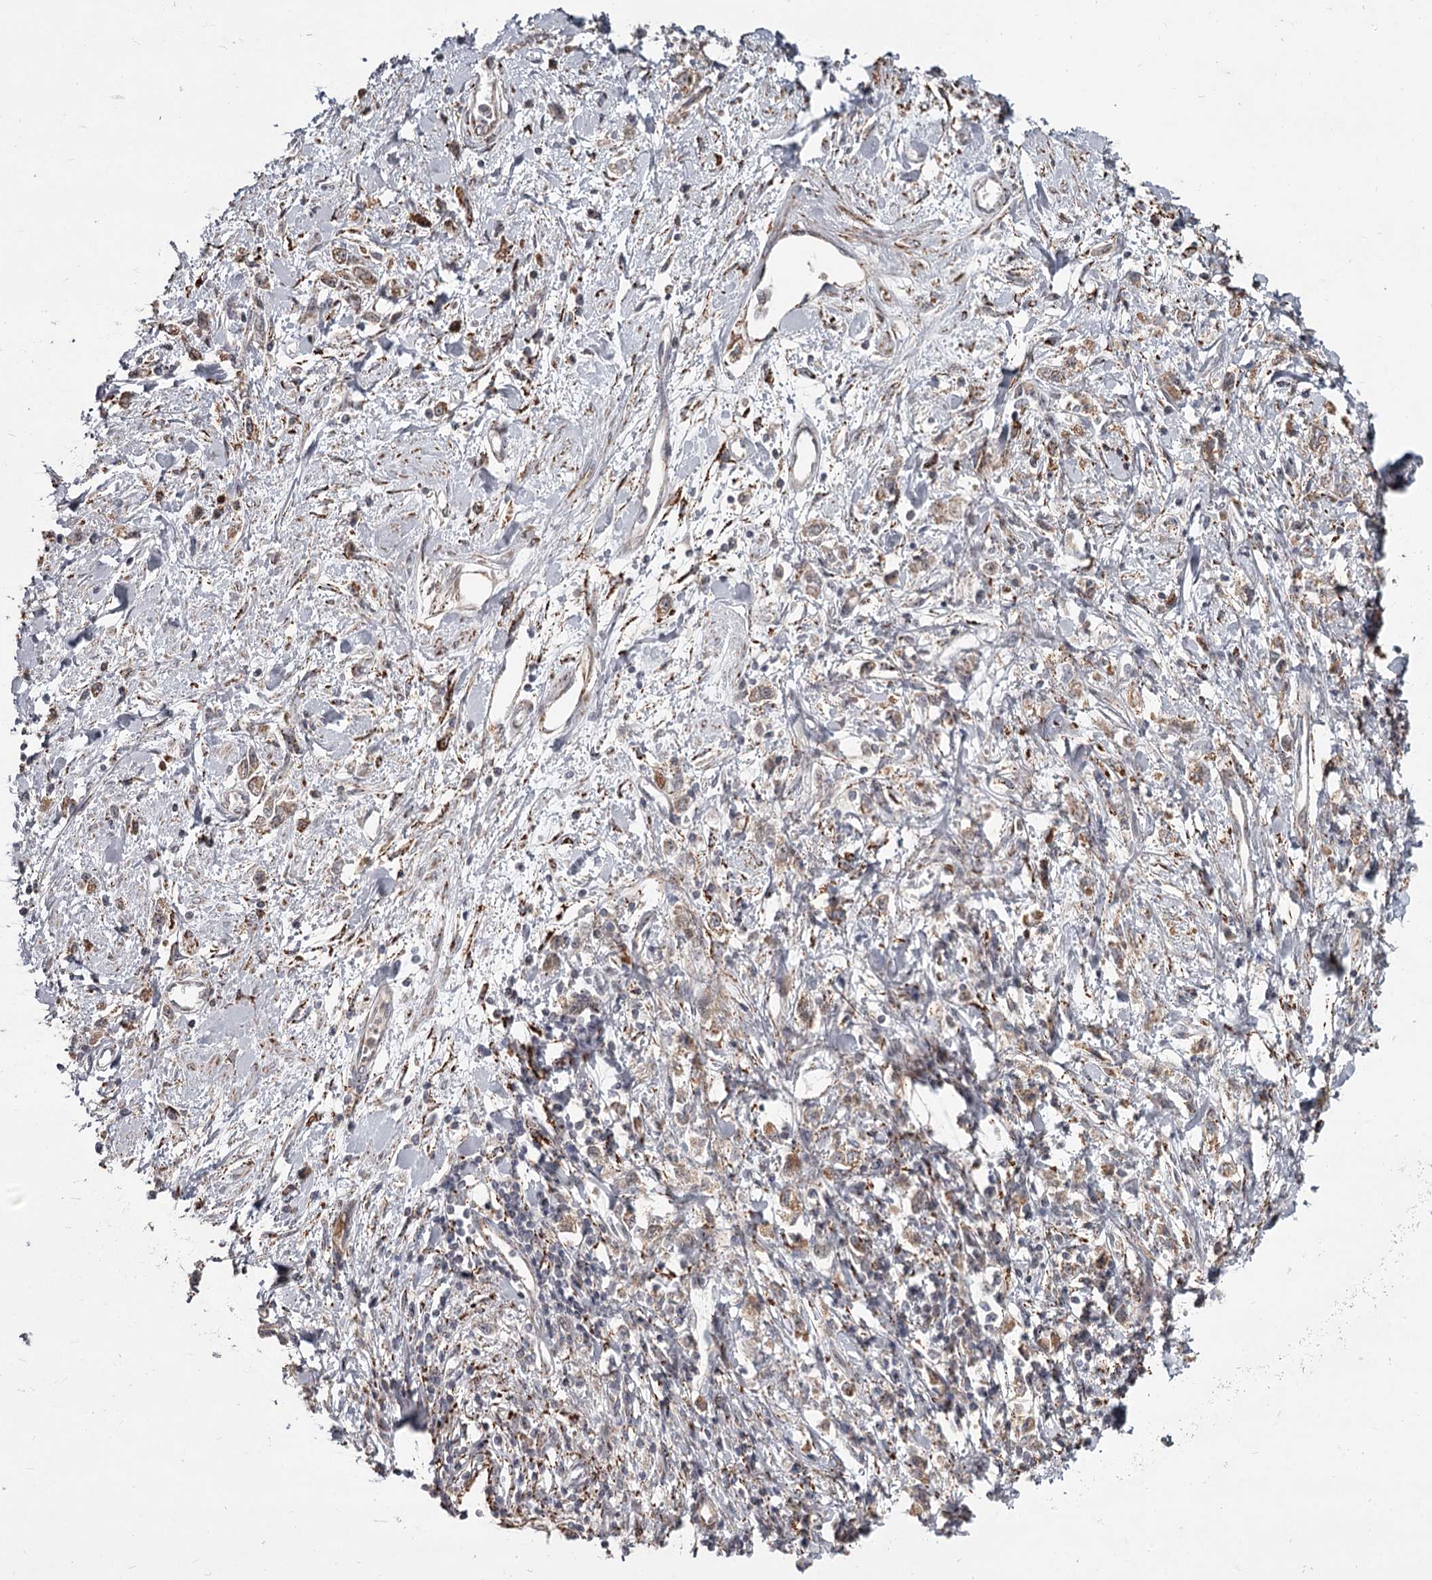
{"staining": {"intensity": "weak", "quantity": "25%-75%", "location": "cytoplasmic/membranous"}, "tissue": "stomach cancer", "cell_type": "Tumor cells", "image_type": "cancer", "snomed": [{"axis": "morphology", "description": "Adenocarcinoma, NOS"}, {"axis": "topography", "description": "Stomach"}], "caption": "Tumor cells demonstrate low levels of weak cytoplasmic/membranous staining in about 25%-75% of cells in stomach adenocarcinoma.", "gene": "CDC123", "patient": {"sex": "female", "age": 76}}